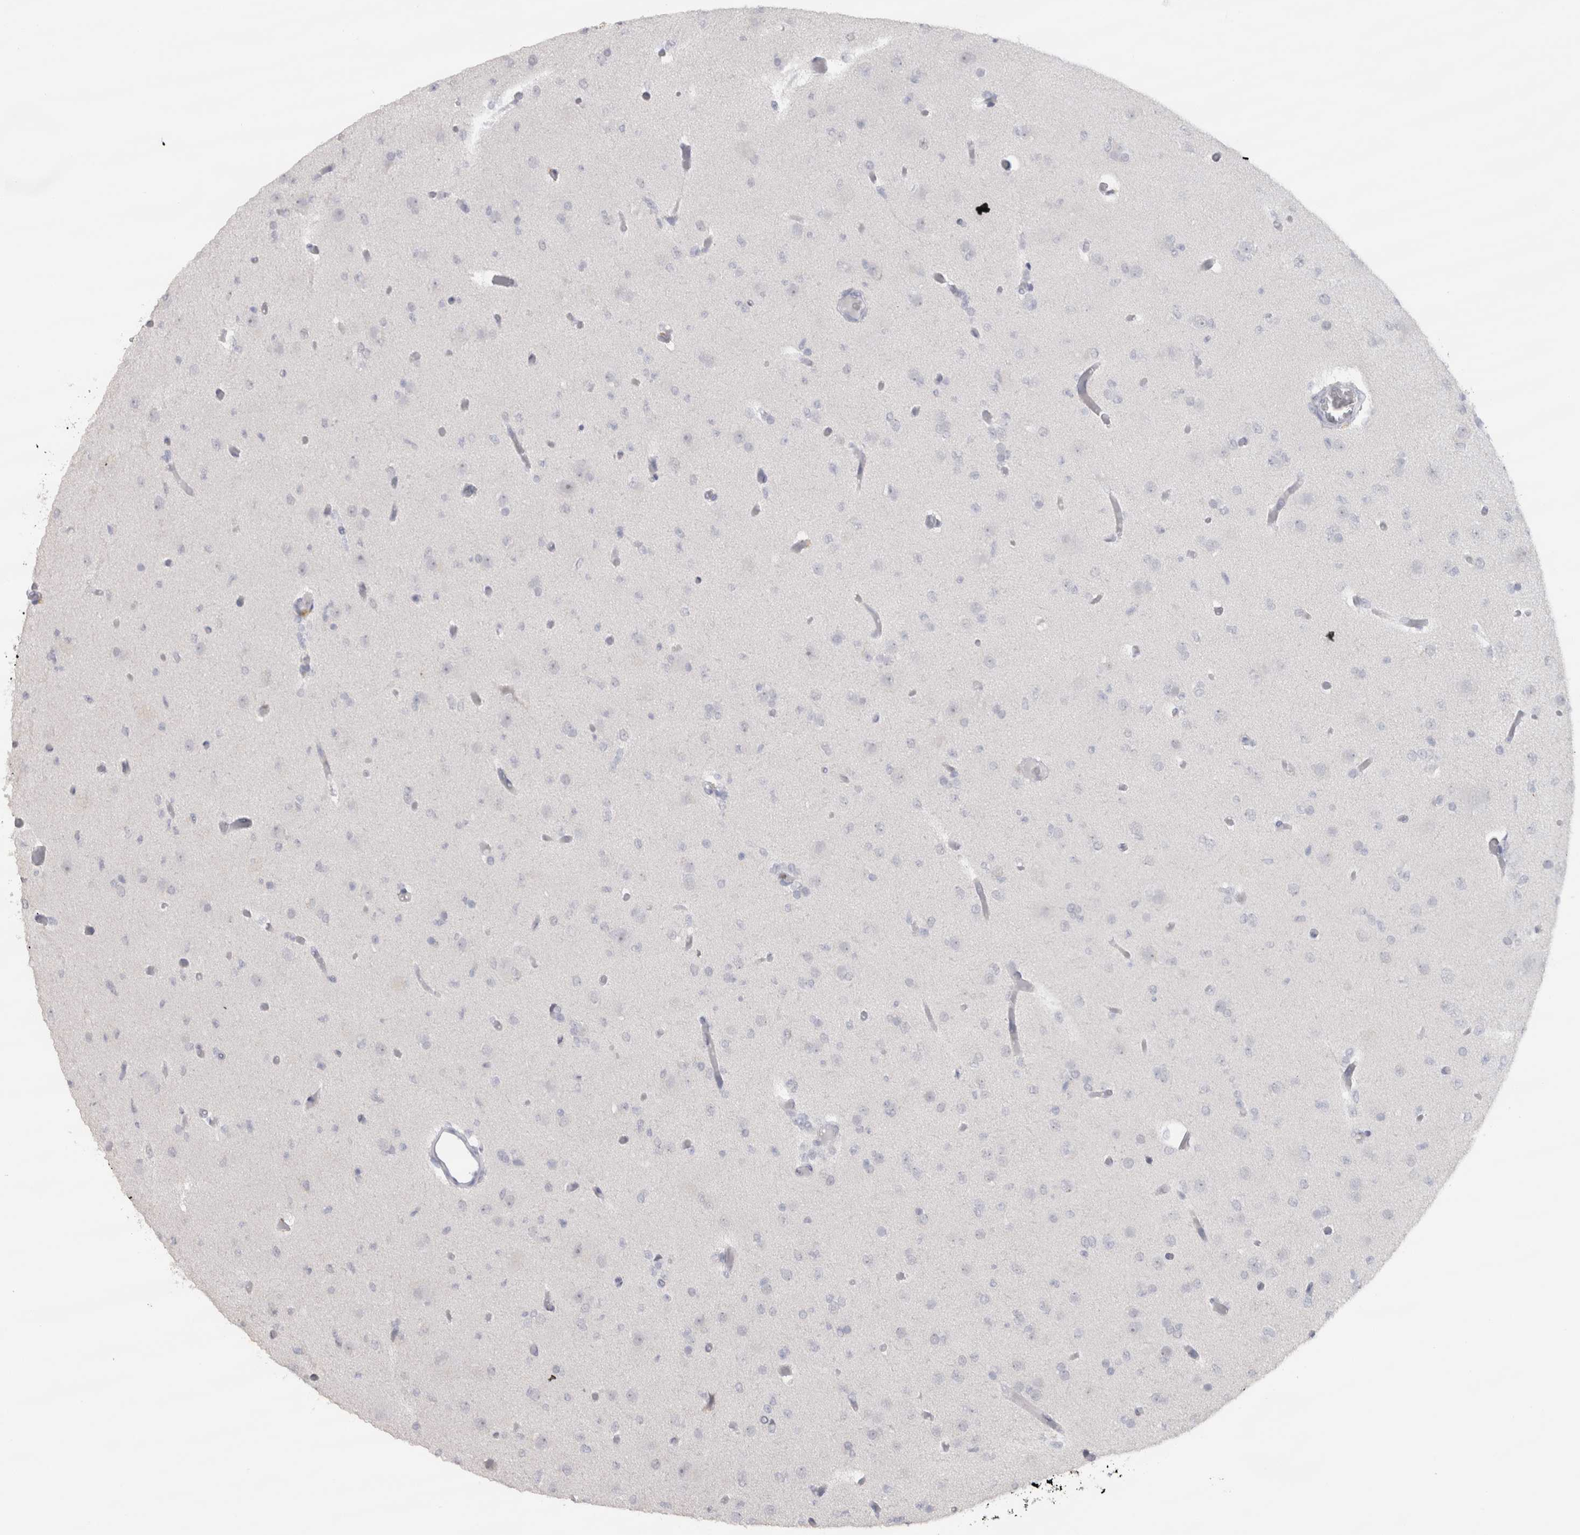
{"staining": {"intensity": "negative", "quantity": "none", "location": "none"}, "tissue": "glioma", "cell_type": "Tumor cells", "image_type": "cancer", "snomed": [{"axis": "morphology", "description": "Glioma, malignant, Low grade"}, {"axis": "topography", "description": "Brain"}], "caption": "IHC photomicrograph of human malignant glioma (low-grade) stained for a protein (brown), which demonstrates no positivity in tumor cells.", "gene": "CDH17", "patient": {"sex": "female", "age": 22}}